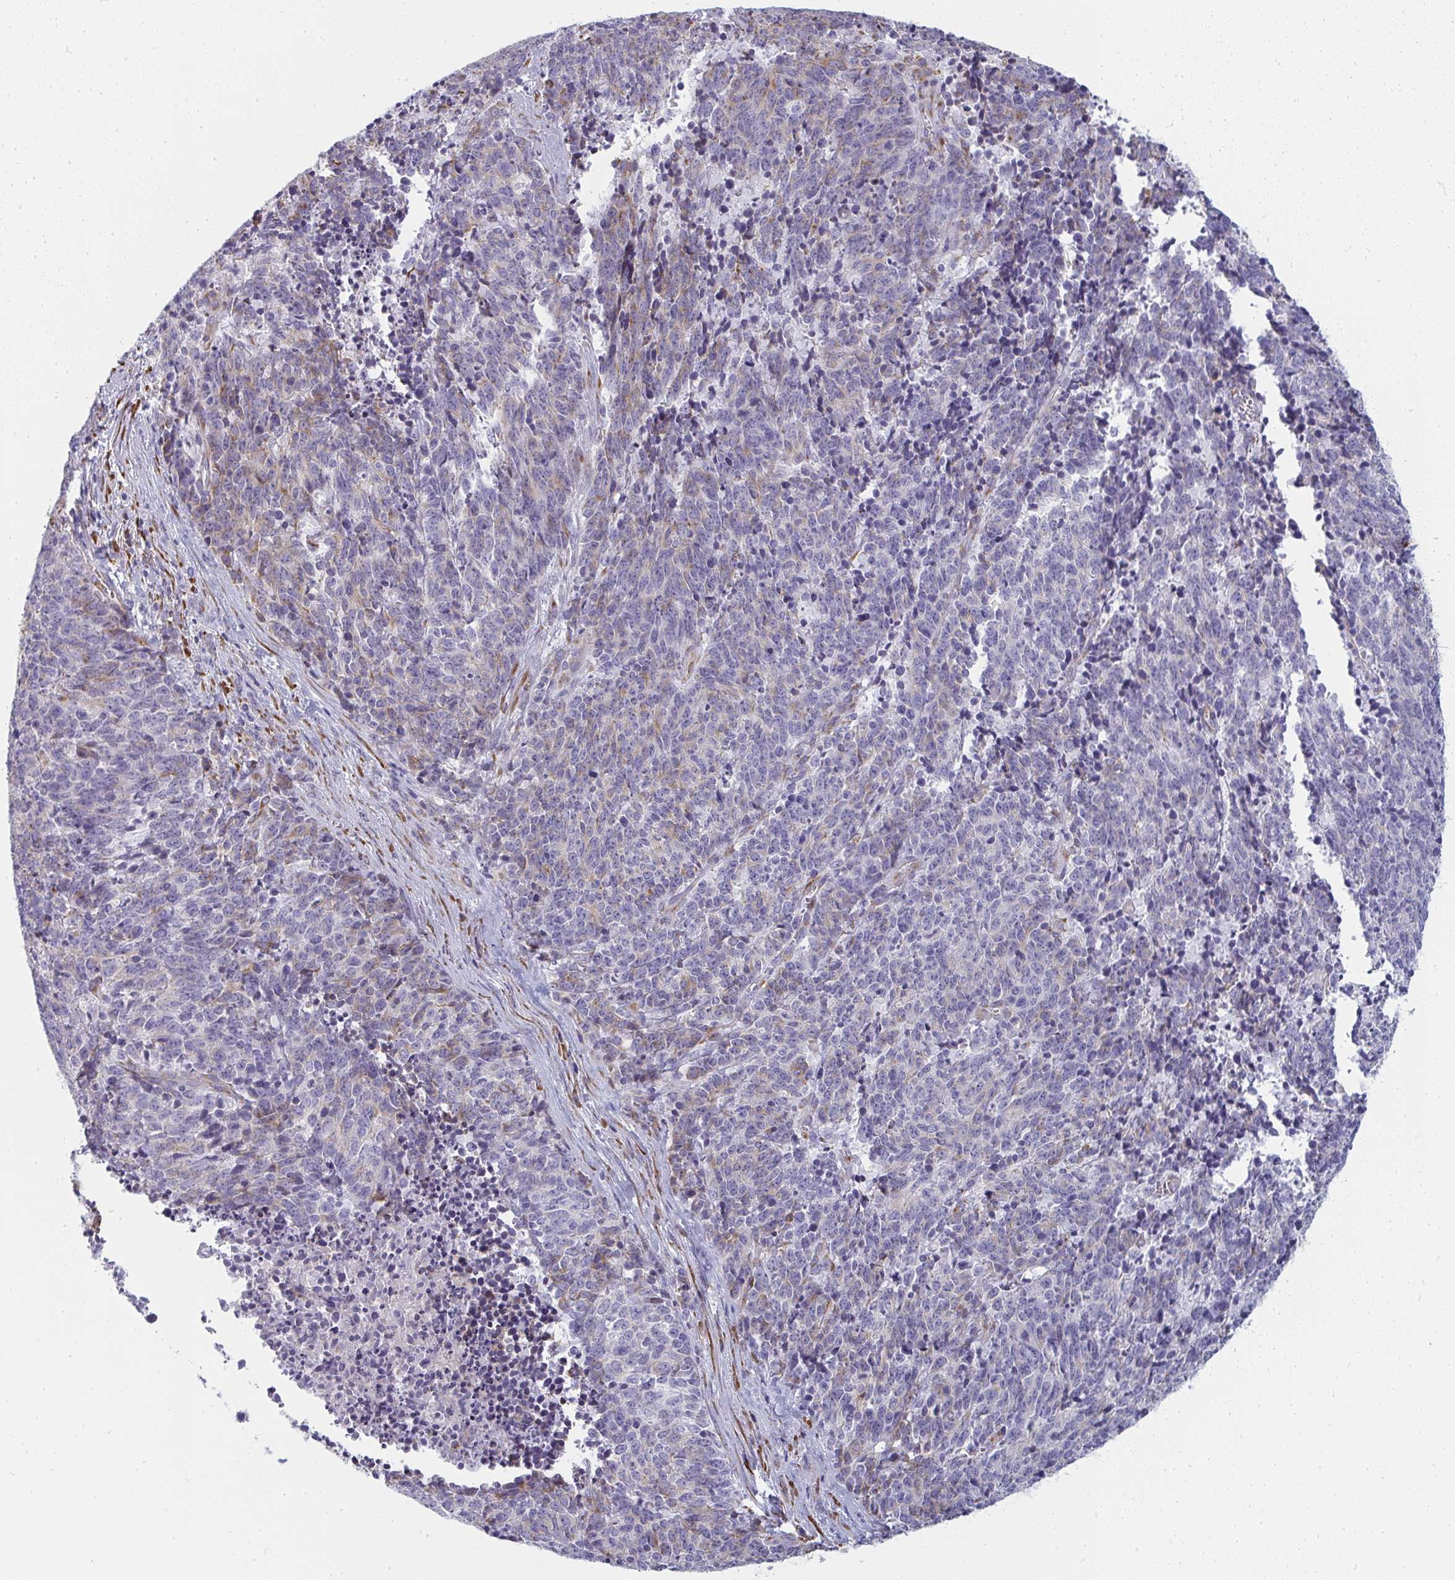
{"staining": {"intensity": "moderate", "quantity": "<25%", "location": "cytoplasmic/membranous"}, "tissue": "cervical cancer", "cell_type": "Tumor cells", "image_type": "cancer", "snomed": [{"axis": "morphology", "description": "Squamous cell carcinoma, NOS"}, {"axis": "topography", "description": "Cervix"}], "caption": "This is an image of immunohistochemistry staining of cervical squamous cell carcinoma, which shows moderate staining in the cytoplasmic/membranous of tumor cells.", "gene": "SHROOM1", "patient": {"sex": "female", "age": 29}}